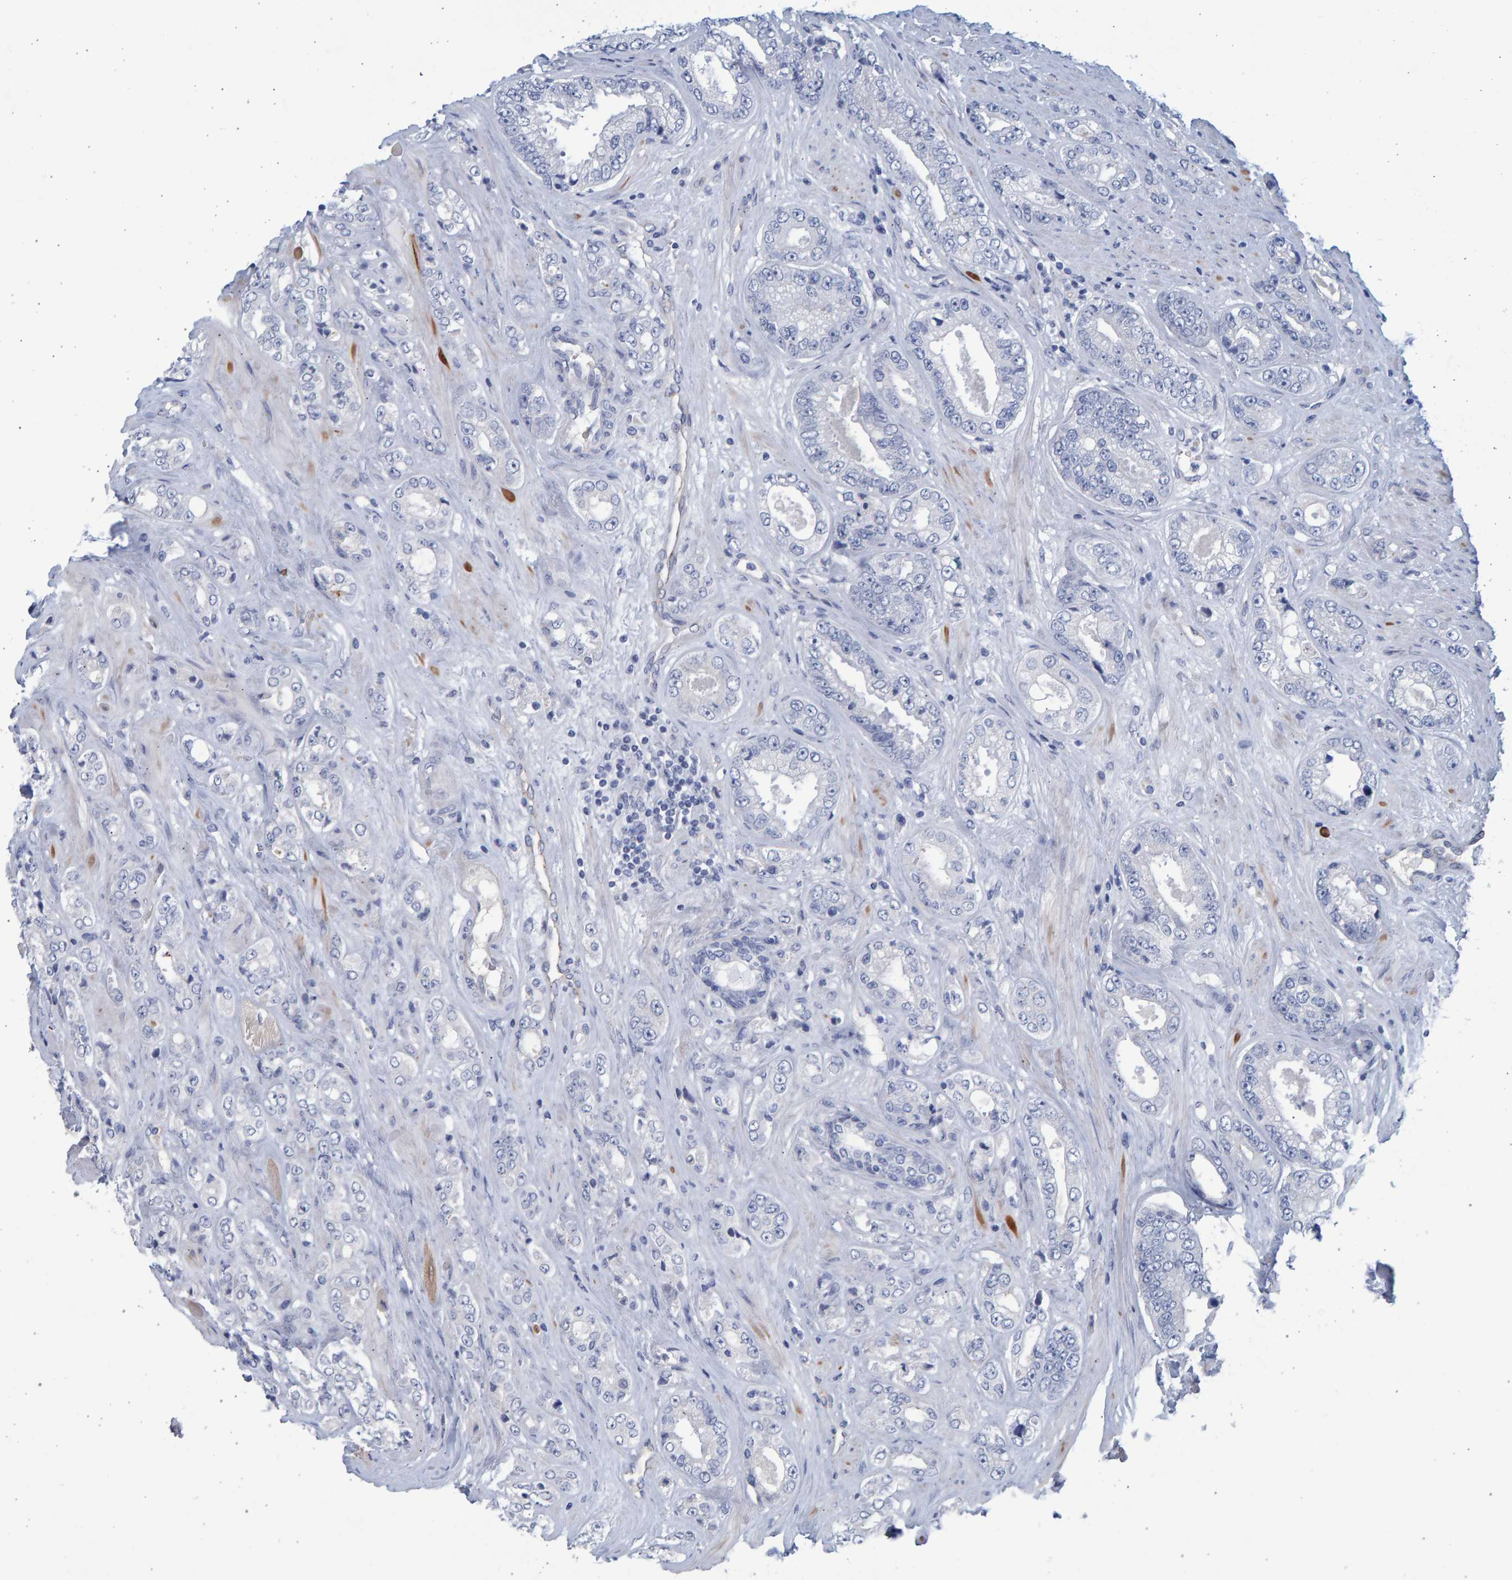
{"staining": {"intensity": "negative", "quantity": "none", "location": "none"}, "tissue": "prostate cancer", "cell_type": "Tumor cells", "image_type": "cancer", "snomed": [{"axis": "morphology", "description": "Adenocarcinoma, High grade"}, {"axis": "topography", "description": "Prostate"}], "caption": "Tumor cells show no significant expression in prostate cancer (adenocarcinoma (high-grade)).", "gene": "SLC34A3", "patient": {"sex": "male", "age": 61}}